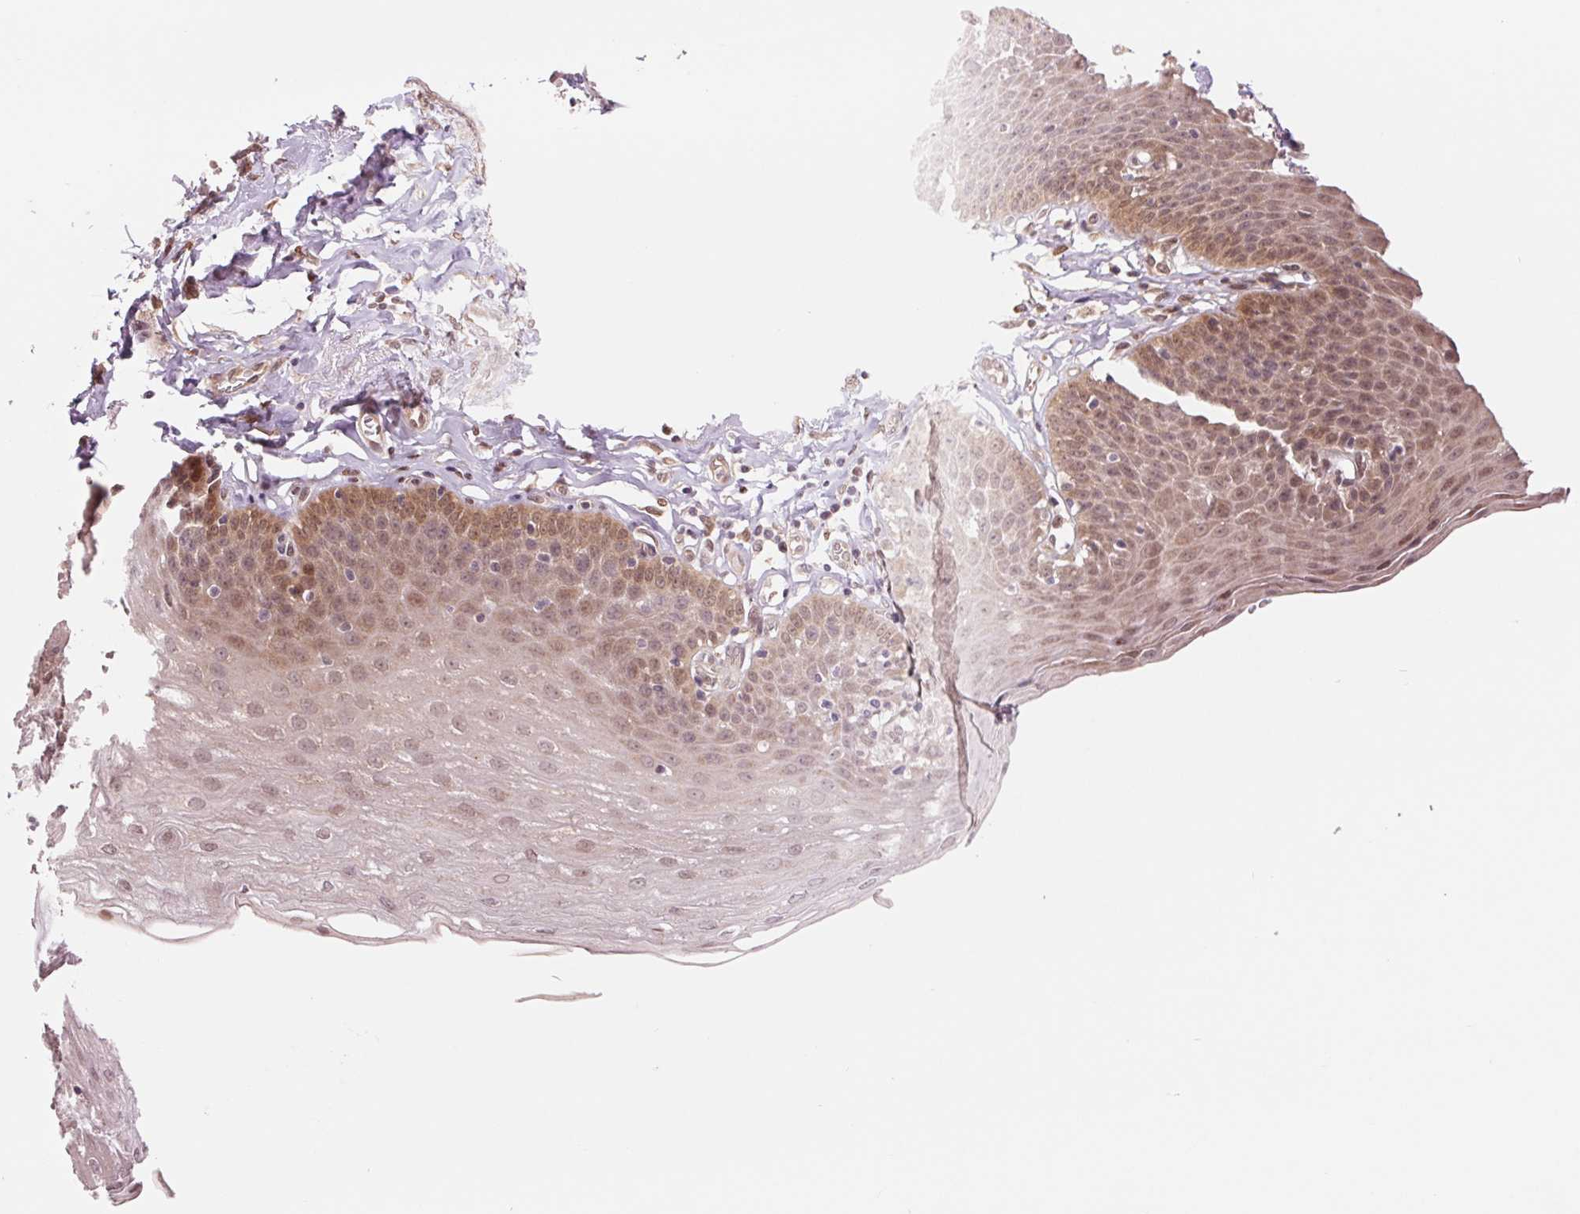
{"staining": {"intensity": "moderate", "quantity": "25%-75%", "location": "cytoplasmic/membranous,nuclear"}, "tissue": "esophagus", "cell_type": "Squamous epithelial cells", "image_type": "normal", "snomed": [{"axis": "morphology", "description": "Normal tissue, NOS"}, {"axis": "topography", "description": "Esophagus"}], "caption": "Protein analysis of unremarkable esophagus exhibits moderate cytoplasmic/membranous,nuclear positivity in about 25%-75% of squamous epithelial cells. The staining was performed using DAB (3,3'-diaminobenzidine) to visualize the protein expression in brown, while the nuclei were stained in blue with hematoxylin (Magnification: 20x).", "gene": "ERI3", "patient": {"sex": "female", "age": 81}}